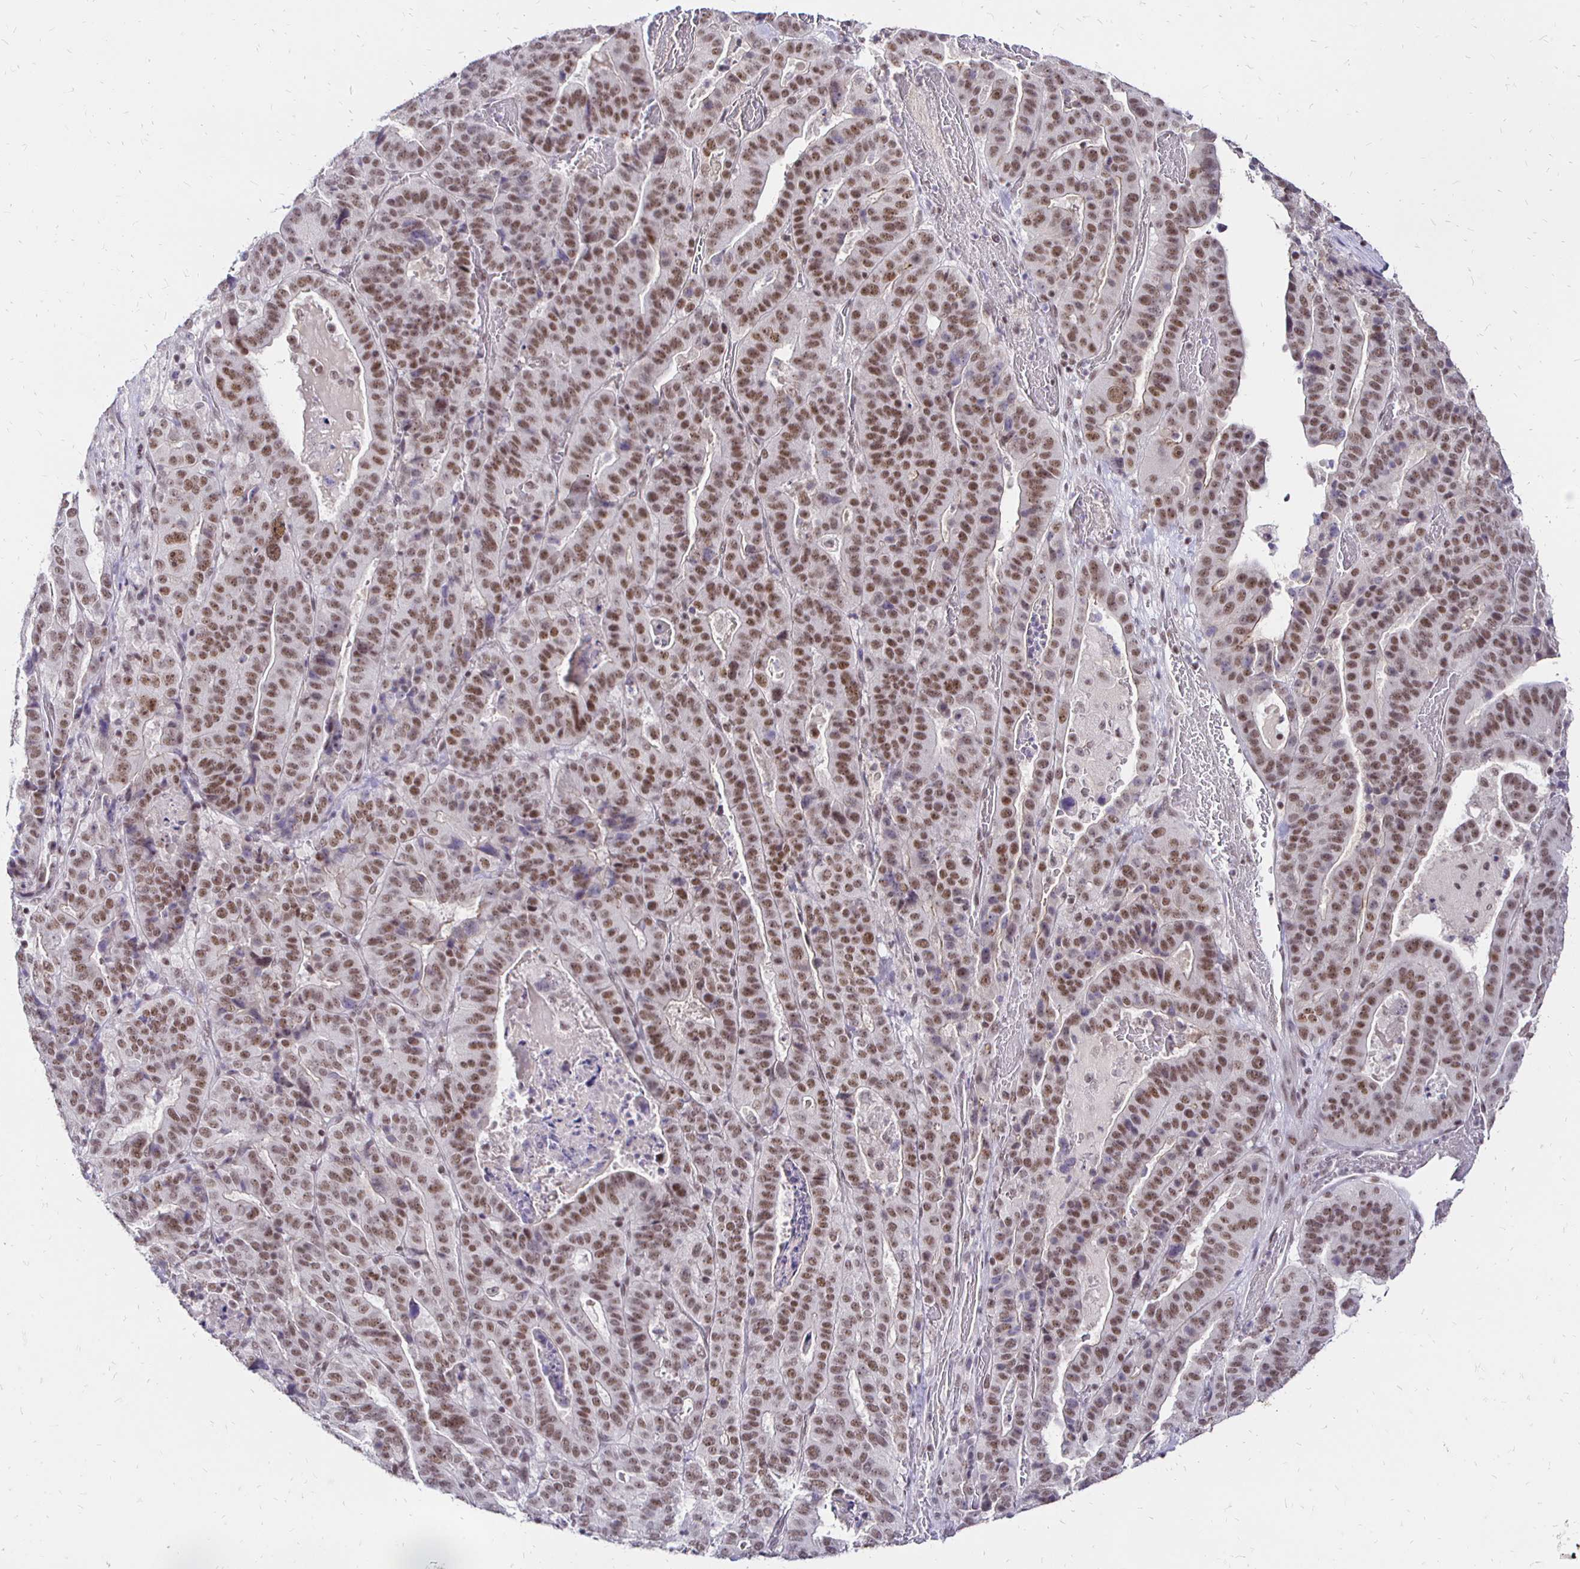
{"staining": {"intensity": "moderate", "quantity": ">75%", "location": "nuclear"}, "tissue": "stomach cancer", "cell_type": "Tumor cells", "image_type": "cancer", "snomed": [{"axis": "morphology", "description": "Adenocarcinoma, NOS"}, {"axis": "topography", "description": "Stomach"}], "caption": "A histopathology image of stomach cancer stained for a protein exhibits moderate nuclear brown staining in tumor cells.", "gene": "SIN3A", "patient": {"sex": "male", "age": 48}}